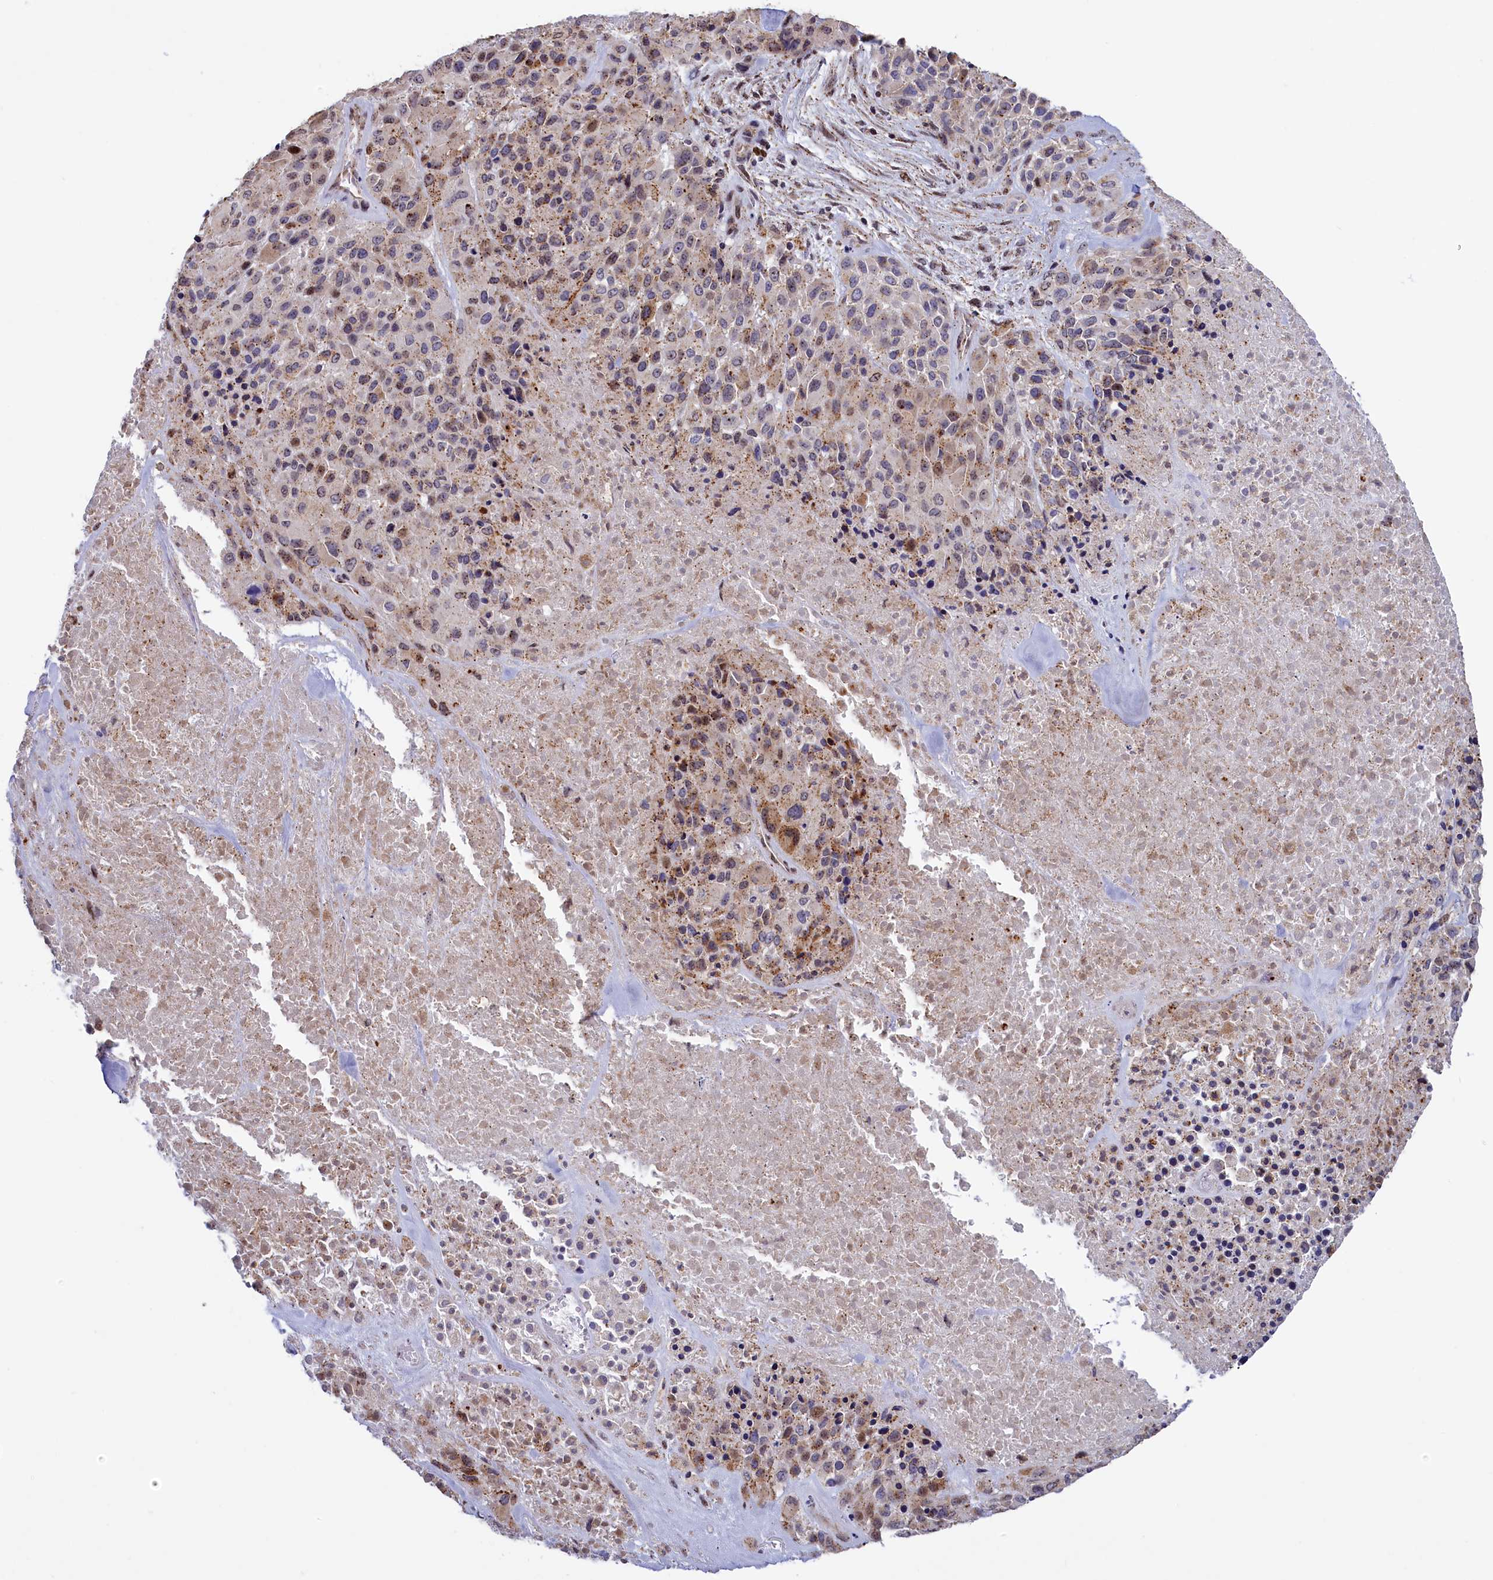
{"staining": {"intensity": "weak", "quantity": "25%-75%", "location": "cytoplasmic/membranous"}, "tissue": "melanoma", "cell_type": "Tumor cells", "image_type": "cancer", "snomed": [{"axis": "morphology", "description": "Malignant melanoma, Metastatic site"}, {"axis": "topography", "description": "Skin"}], "caption": "A brown stain labels weak cytoplasmic/membranous positivity of a protein in human malignant melanoma (metastatic site) tumor cells.", "gene": "HYKK", "patient": {"sex": "female", "age": 81}}